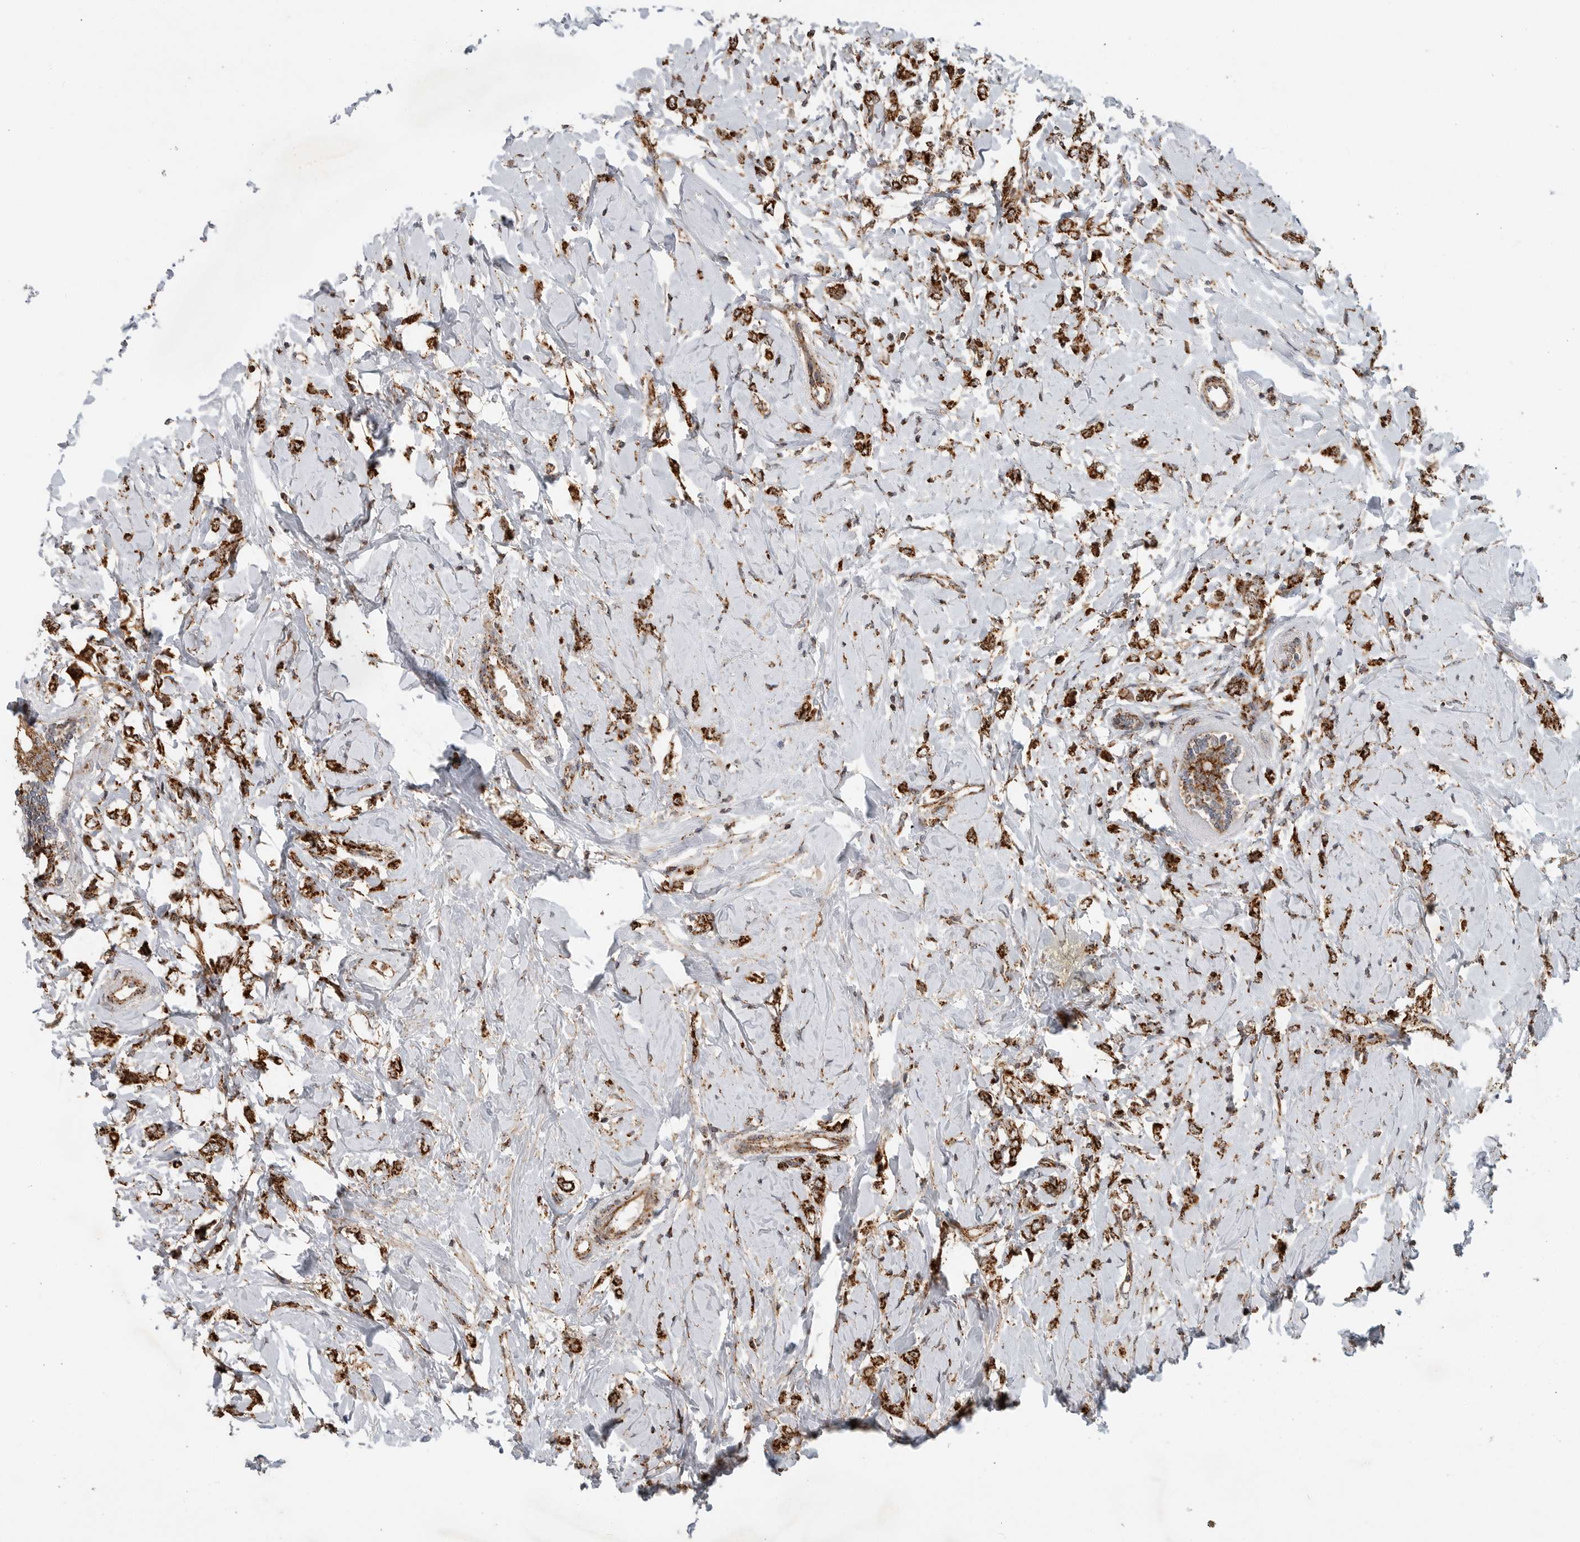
{"staining": {"intensity": "strong", "quantity": ">75%", "location": "cytoplasmic/membranous"}, "tissue": "breast cancer", "cell_type": "Tumor cells", "image_type": "cancer", "snomed": [{"axis": "morphology", "description": "Normal tissue, NOS"}, {"axis": "morphology", "description": "Lobular carcinoma"}, {"axis": "topography", "description": "Breast"}], "caption": "A histopathology image showing strong cytoplasmic/membranous expression in approximately >75% of tumor cells in lobular carcinoma (breast), as visualized by brown immunohistochemical staining.", "gene": "GCNT2", "patient": {"sex": "female", "age": 47}}